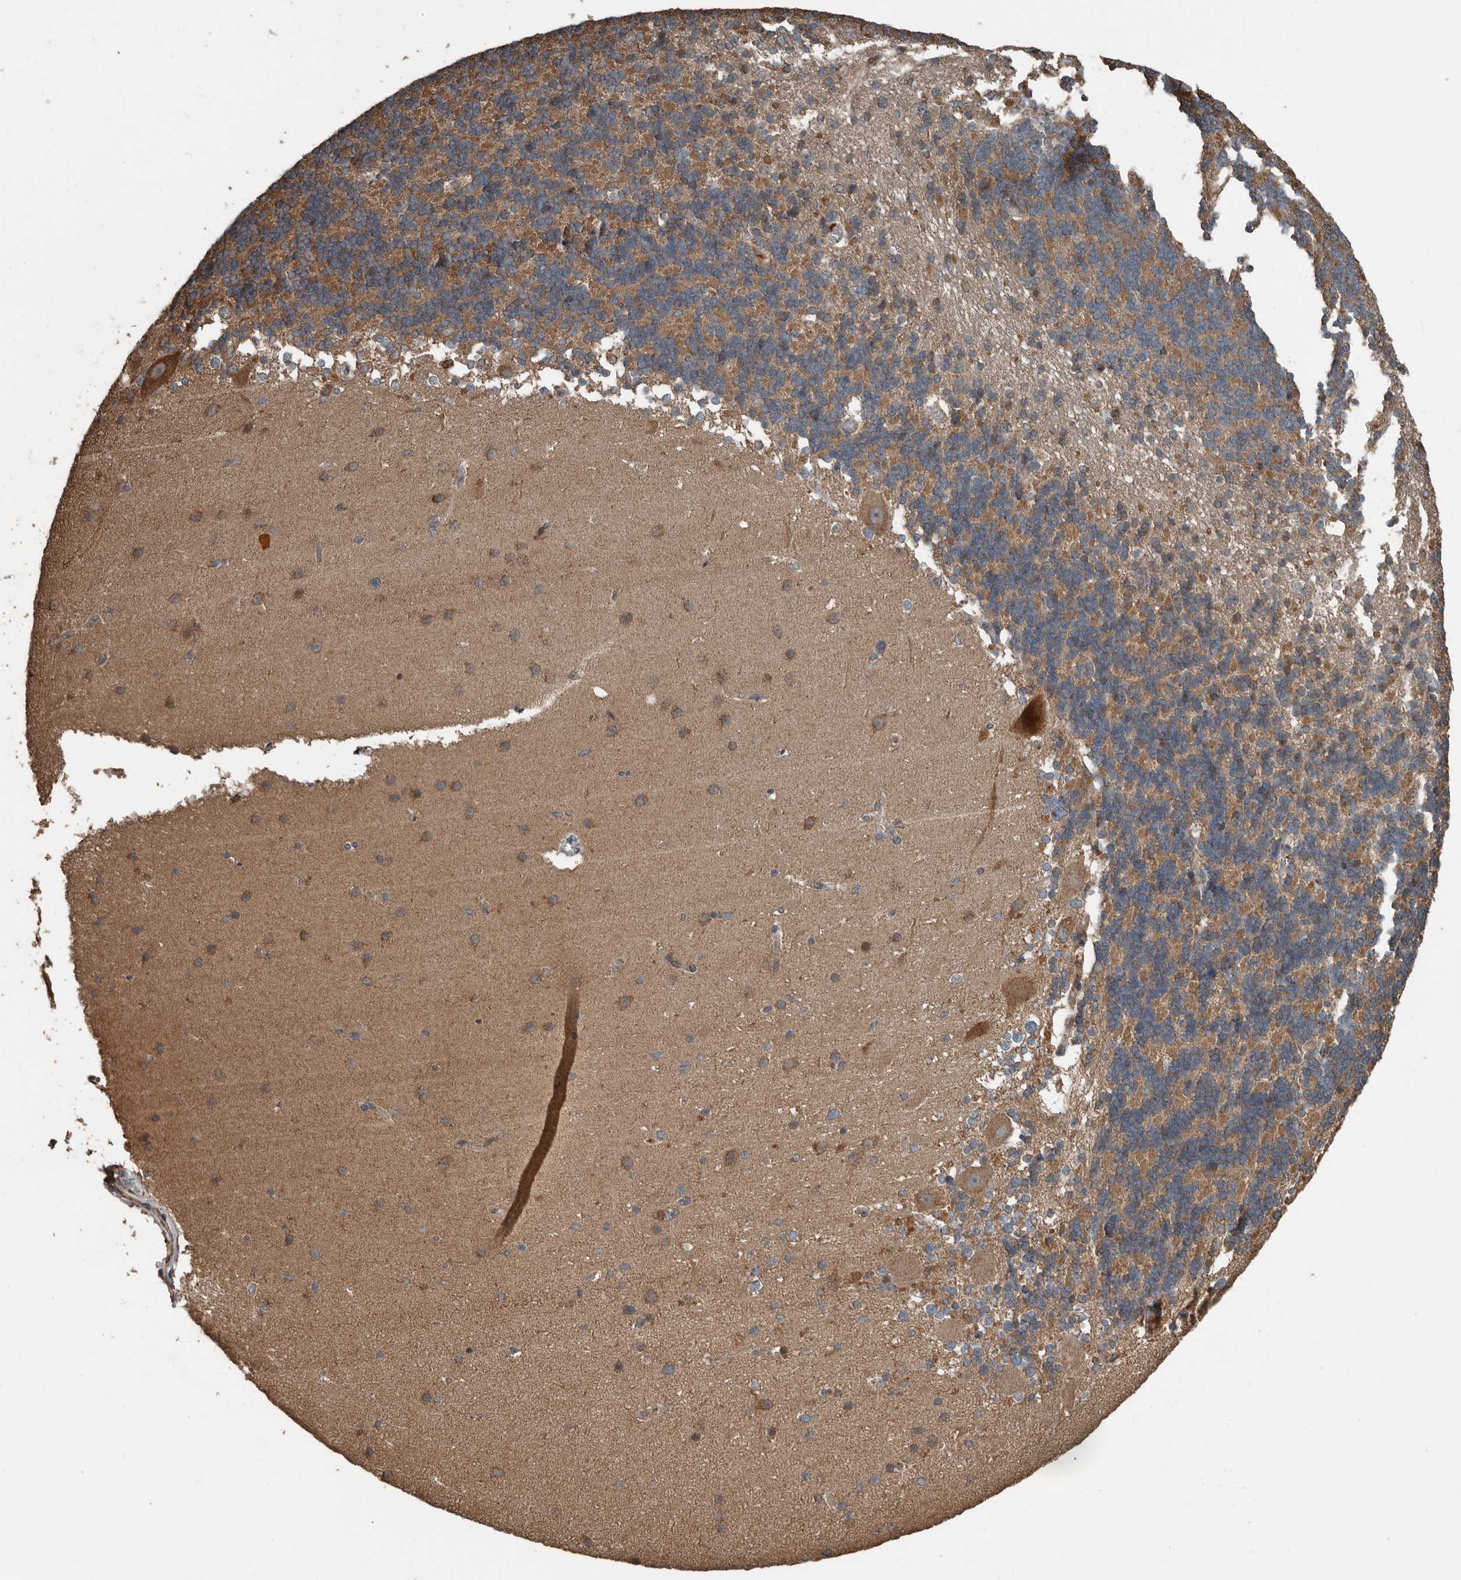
{"staining": {"intensity": "moderate", "quantity": "25%-75%", "location": "cytoplasmic/membranous"}, "tissue": "cerebellum", "cell_type": "Cells in granular layer", "image_type": "normal", "snomed": [{"axis": "morphology", "description": "Normal tissue, NOS"}, {"axis": "topography", "description": "Cerebellum"}], "caption": "Cerebellum stained with DAB immunohistochemistry (IHC) reveals medium levels of moderate cytoplasmic/membranous expression in approximately 25%-75% of cells in granular layer. (DAB IHC with brightfield microscopy, high magnification).", "gene": "RNF207", "patient": {"sex": "female", "age": 19}}